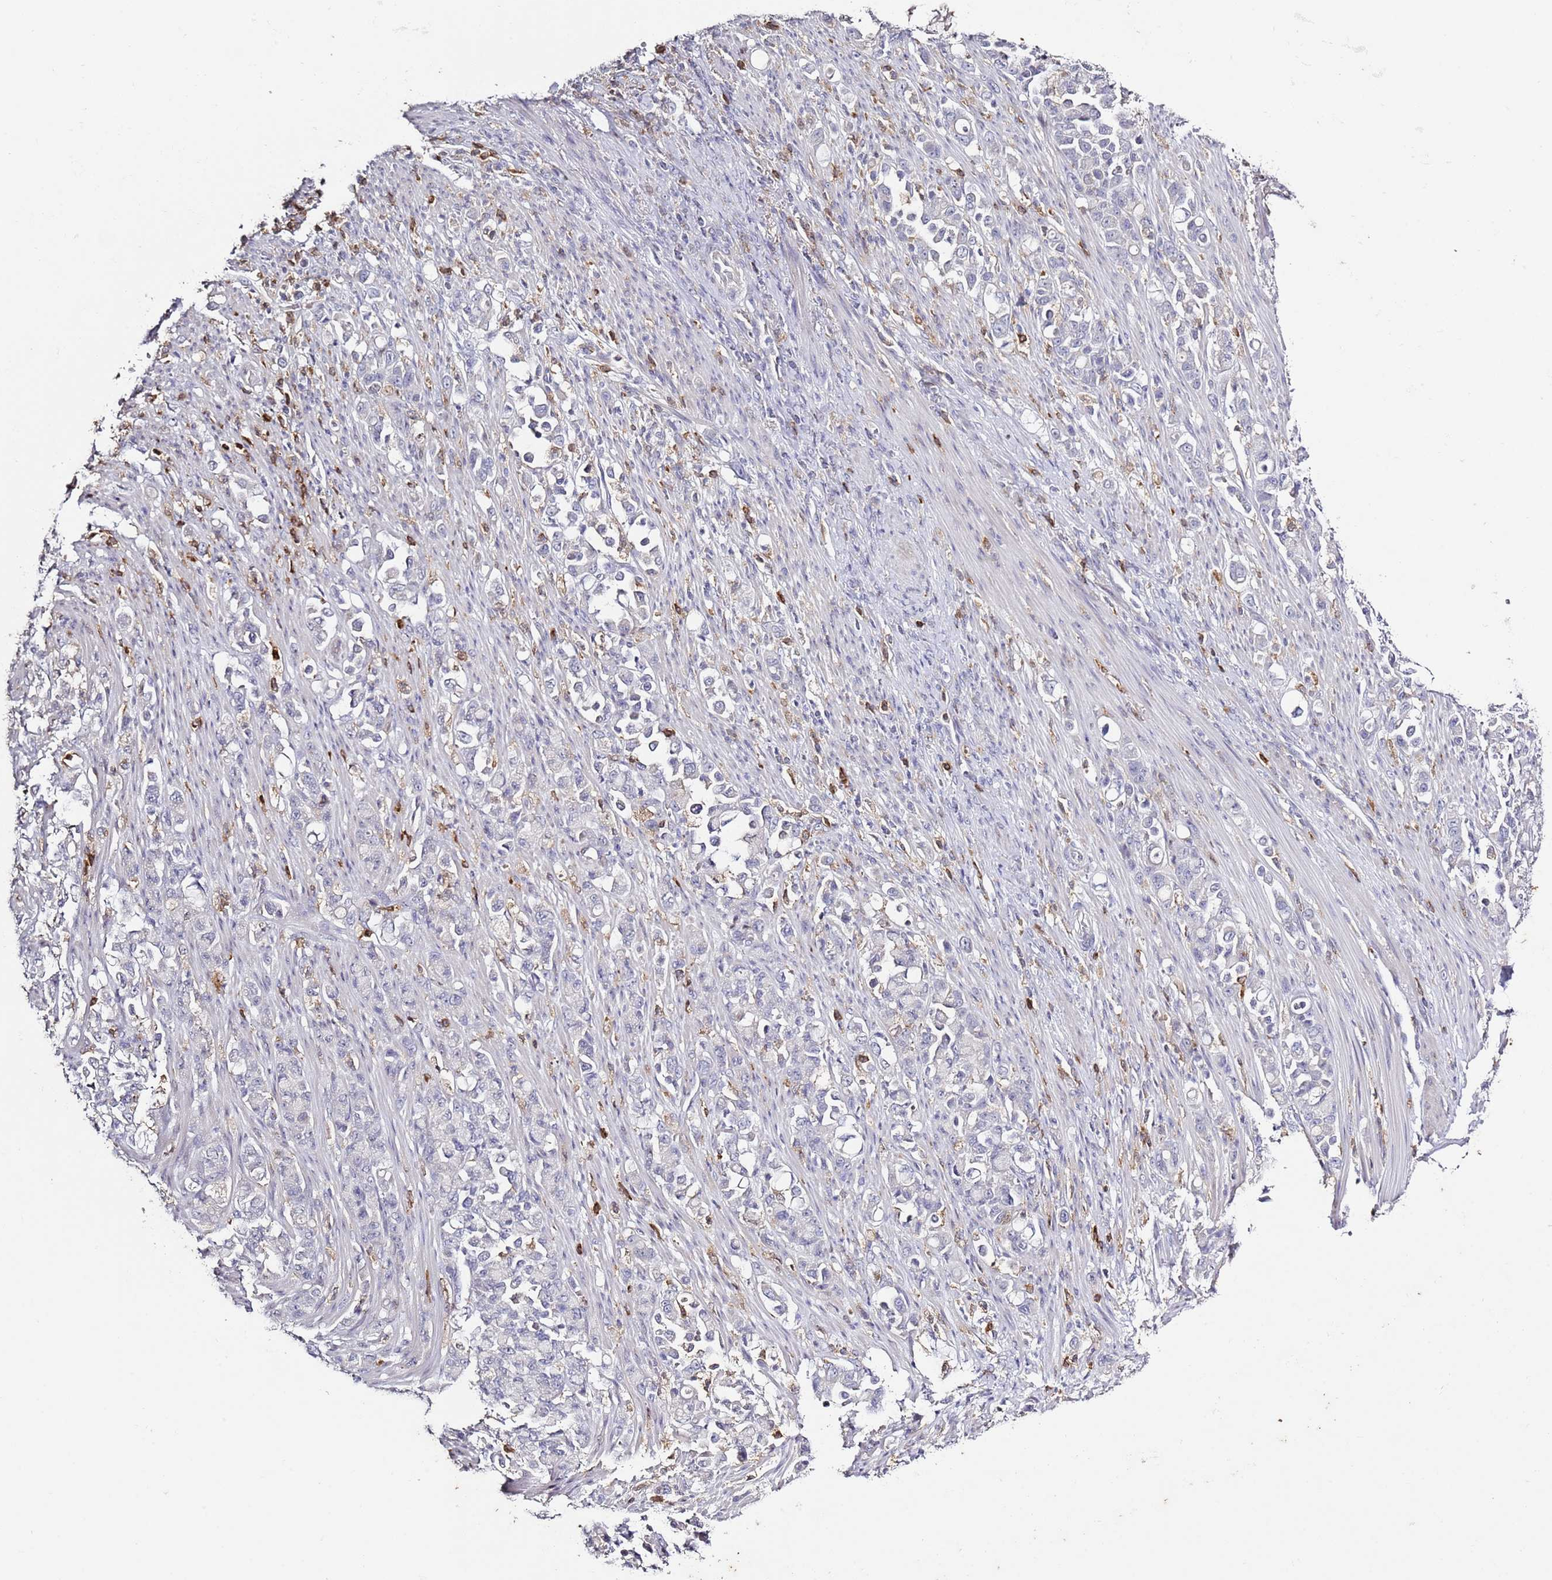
{"staining": {"intensity": "negative", "quantity": "none", "location": "none"}, "tissue": "stomach cancer", "cell_type": "Tumor cells", "image_type": "cancer", "snomed": [{"axis": "morphology", "description": "Normal tissue, NOS"}, {"axis": "morphology", "description": "Adenocarcinoma, NOS"}, {"axis": "topography", "description": "Stomach"}], "caption": "A photomicrograph of adenocarcinoma (stomach) stained for a protein demonstrates no brown staining in tumor cells.", "gene": "LPXN", "patient": {"sex": "female", "age": 79}}